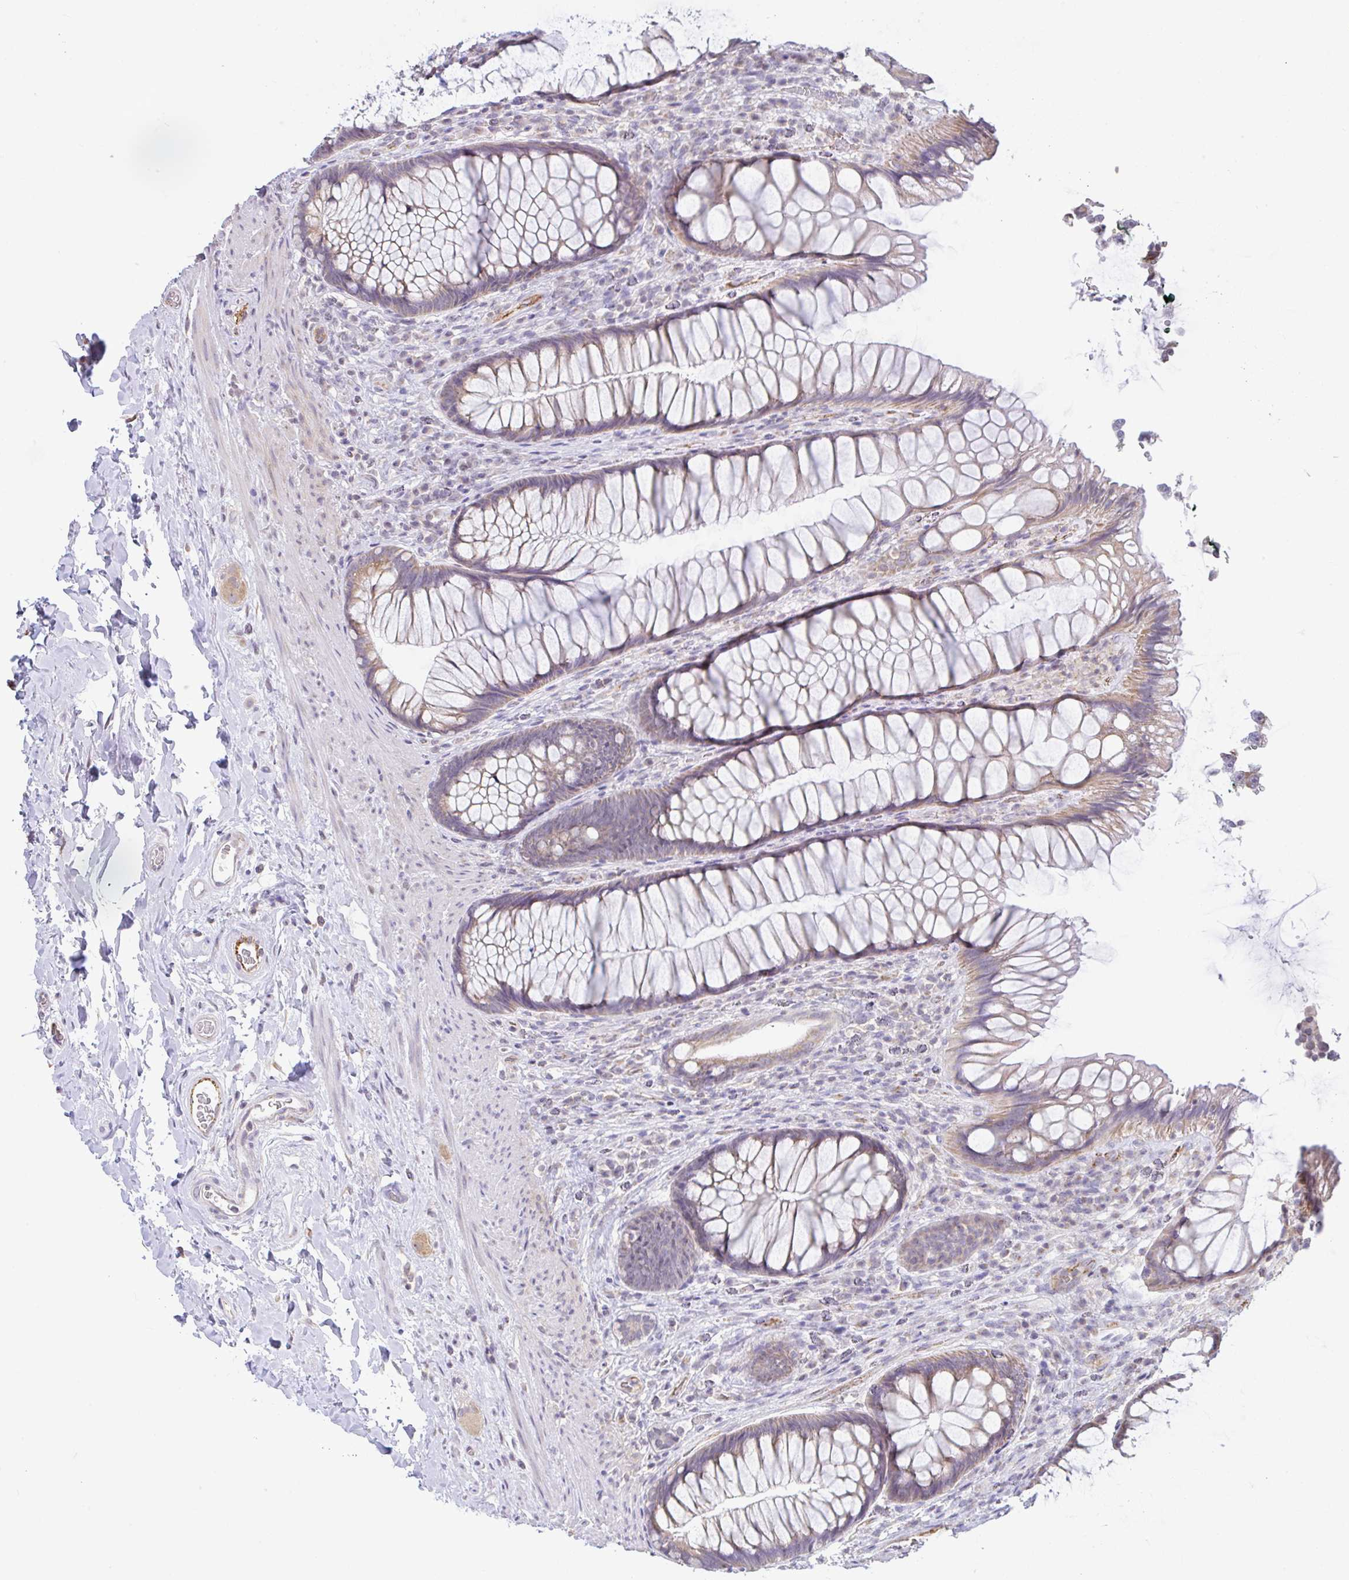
{"staining": {"intensity": "moderate", "quantity": "25%-75%", "location": "cytoplasmic/membranous"}, "tissue": "rectum", "cell_type": "Glandular cells", "image_type": "normal", "snomed": [{"axis": "morphology", "description": "Normal tissue, NOS"}, {"axis": "topography", "description": "Rectum"}], "caption": "Immunohistochemical staining of normal rectum exhibits 25%-75% levels of moderate cytoplasmic/membranous protein expression in approximately 25%-75% of glandular cells.", "gene": "PLCD4", "patient": {"sex": "male", "age": 53}}